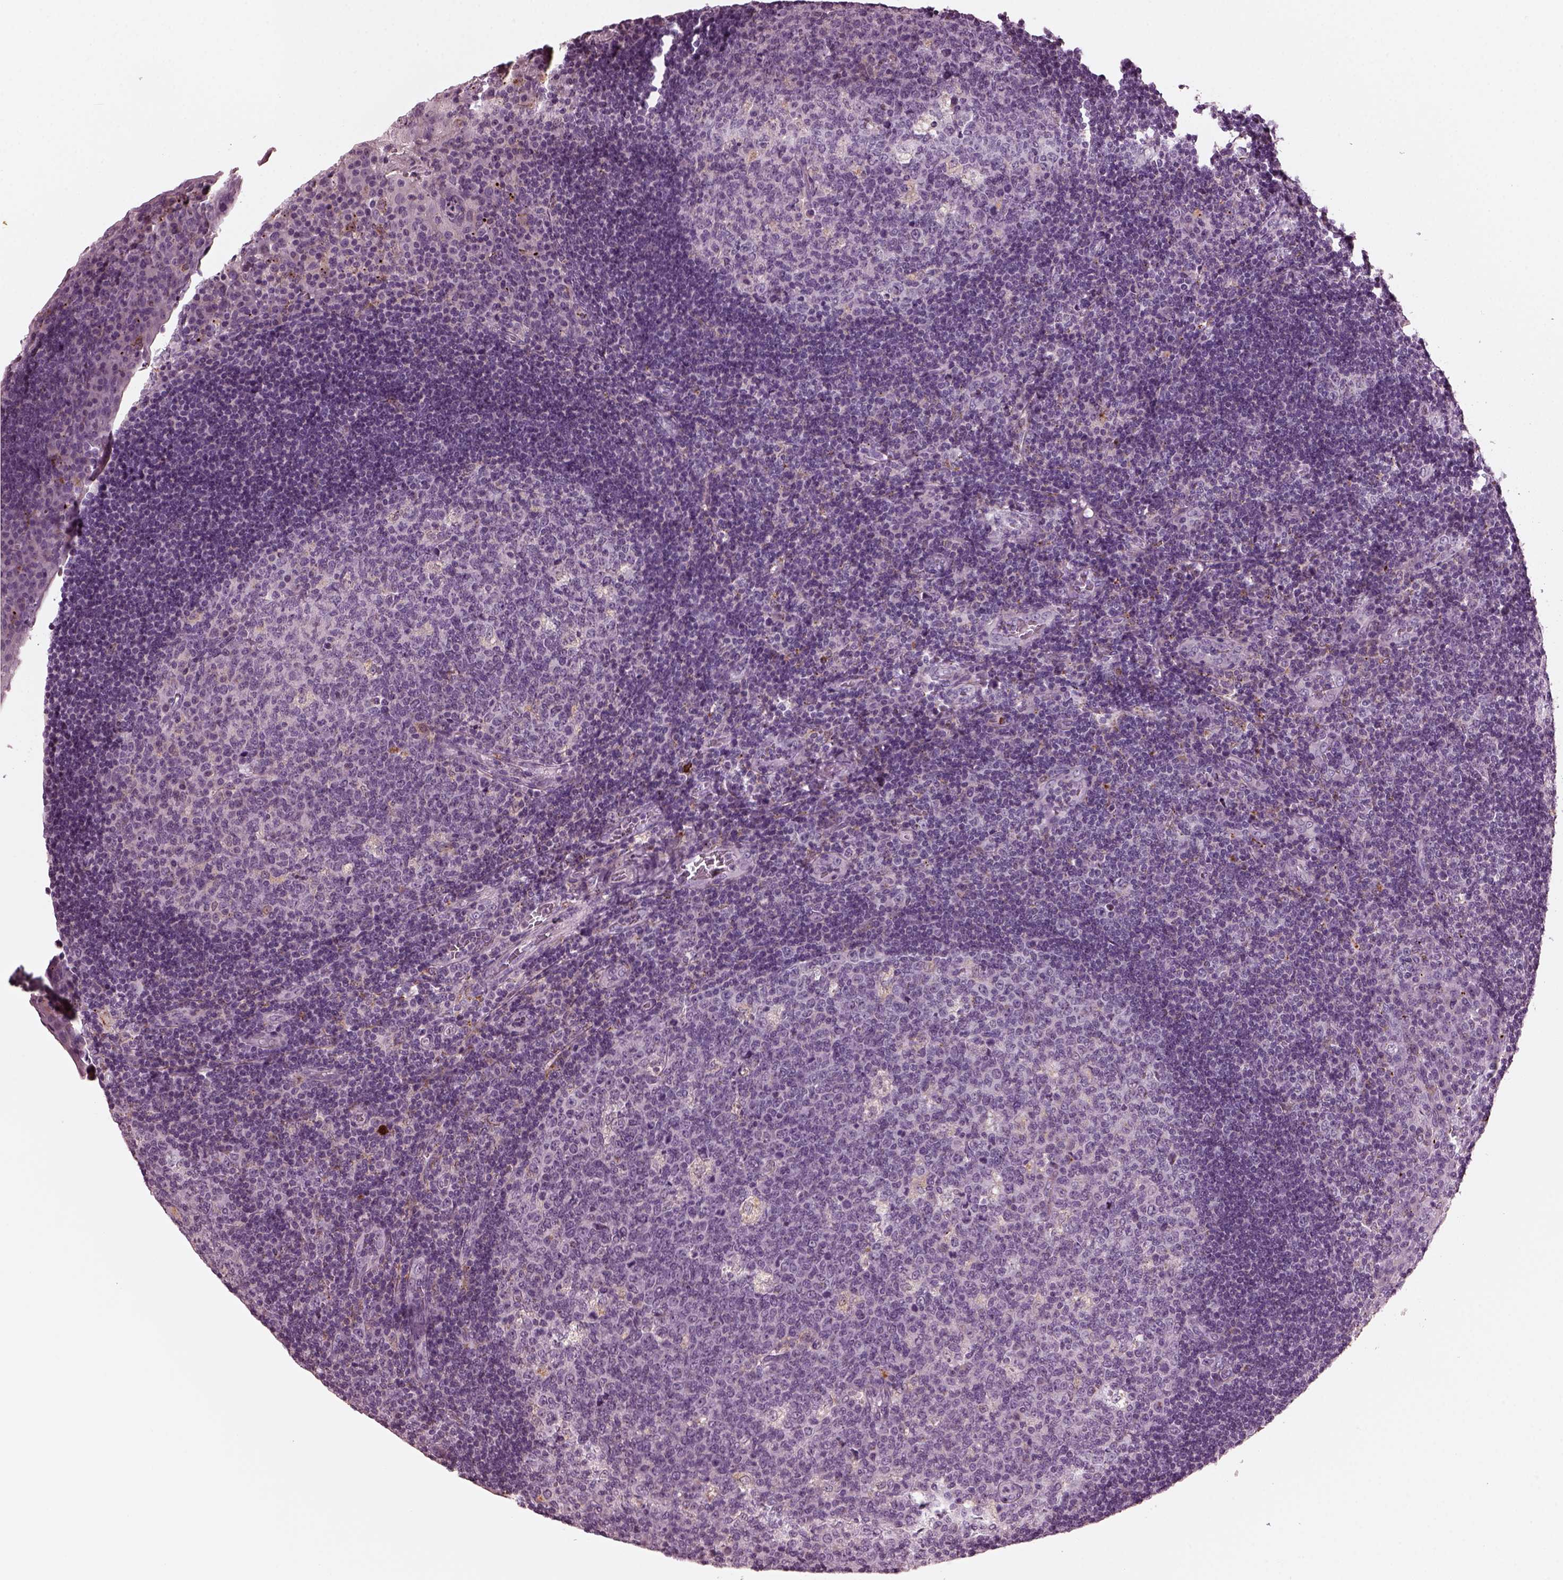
{"staining": {"intensity": "negative", "quantity": "none", "location": "none"}, "tissue": "tonsil", "cell_type": "Germinal center cells", "image_type": "normal", "snomed": [{"axis": "morphology", "description": "Normal tissue, NOS"}, {"axis": "topography", "description": "Tonsil"}], "caption": "Germinal center cells show no significant expression in benign tonsil. Brightfield microscopy of immunohistochemistry stained with DAB (3,3'-diaminobenzidine) (brown) and hematoxylin (blue), captured at high magnification.", "gene": "SLAMF8", "patient": {"sex": "male", "age": 17}}